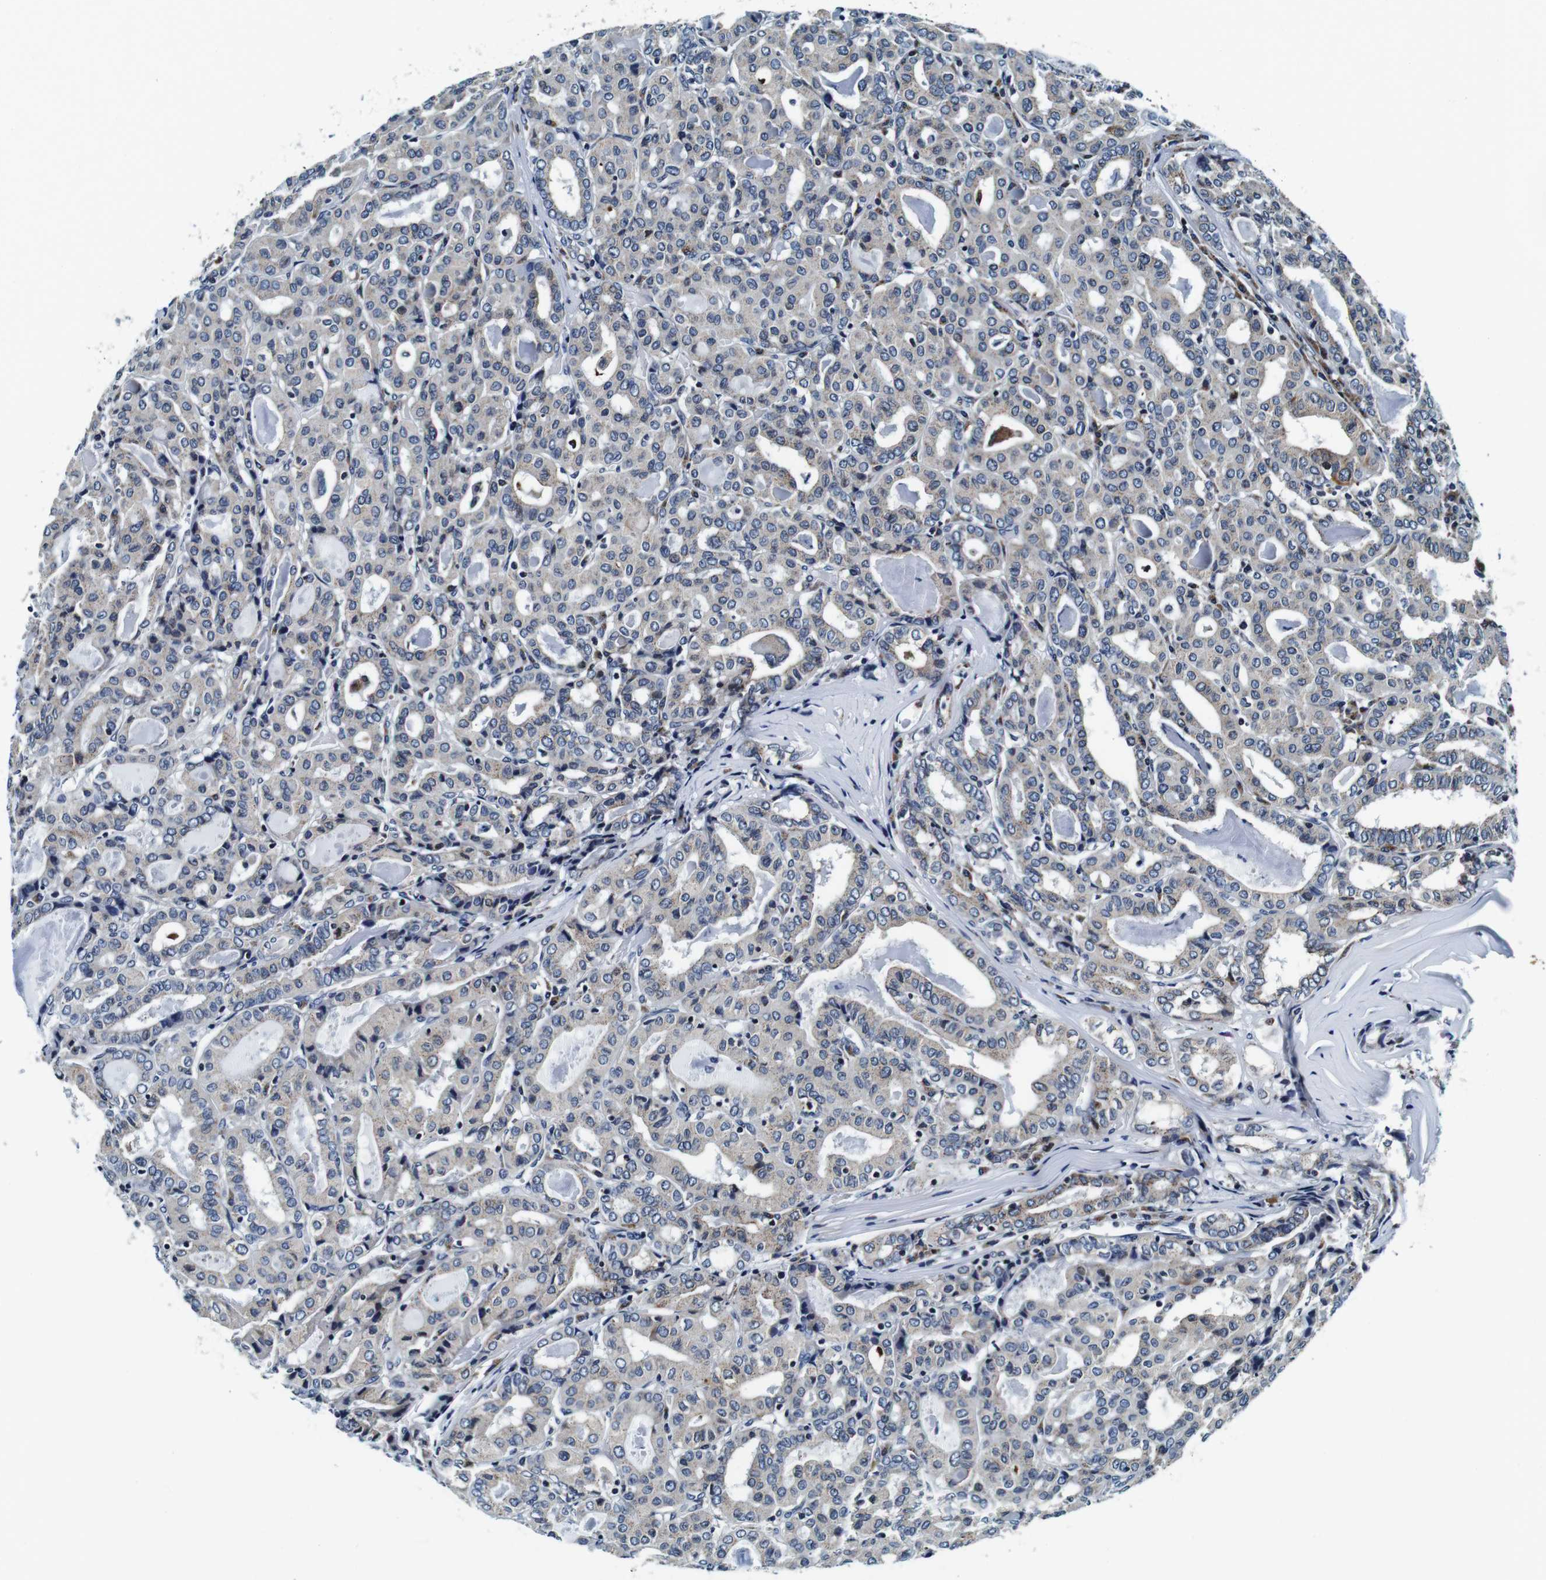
{"staining": {"intensity": "weak", "quantity": "<25%", "location": "cytoplasmic/membranous"}, "tissue": "thyroid cancer", "cell_type": "Tumor cells", "image_type": "cancer", "snomed": [{"axis": "morphology", "description": "Papillary adenocarcinoma, NOS"}, {"axis": "topography", "description": "Thyroid gland"}], "caption": "Tumor cells show no significant protein positivity in papillary adenocarcinoma (thyroid).", "gene": "FAR2", "patient": {"sex": "female", "age": 42}}